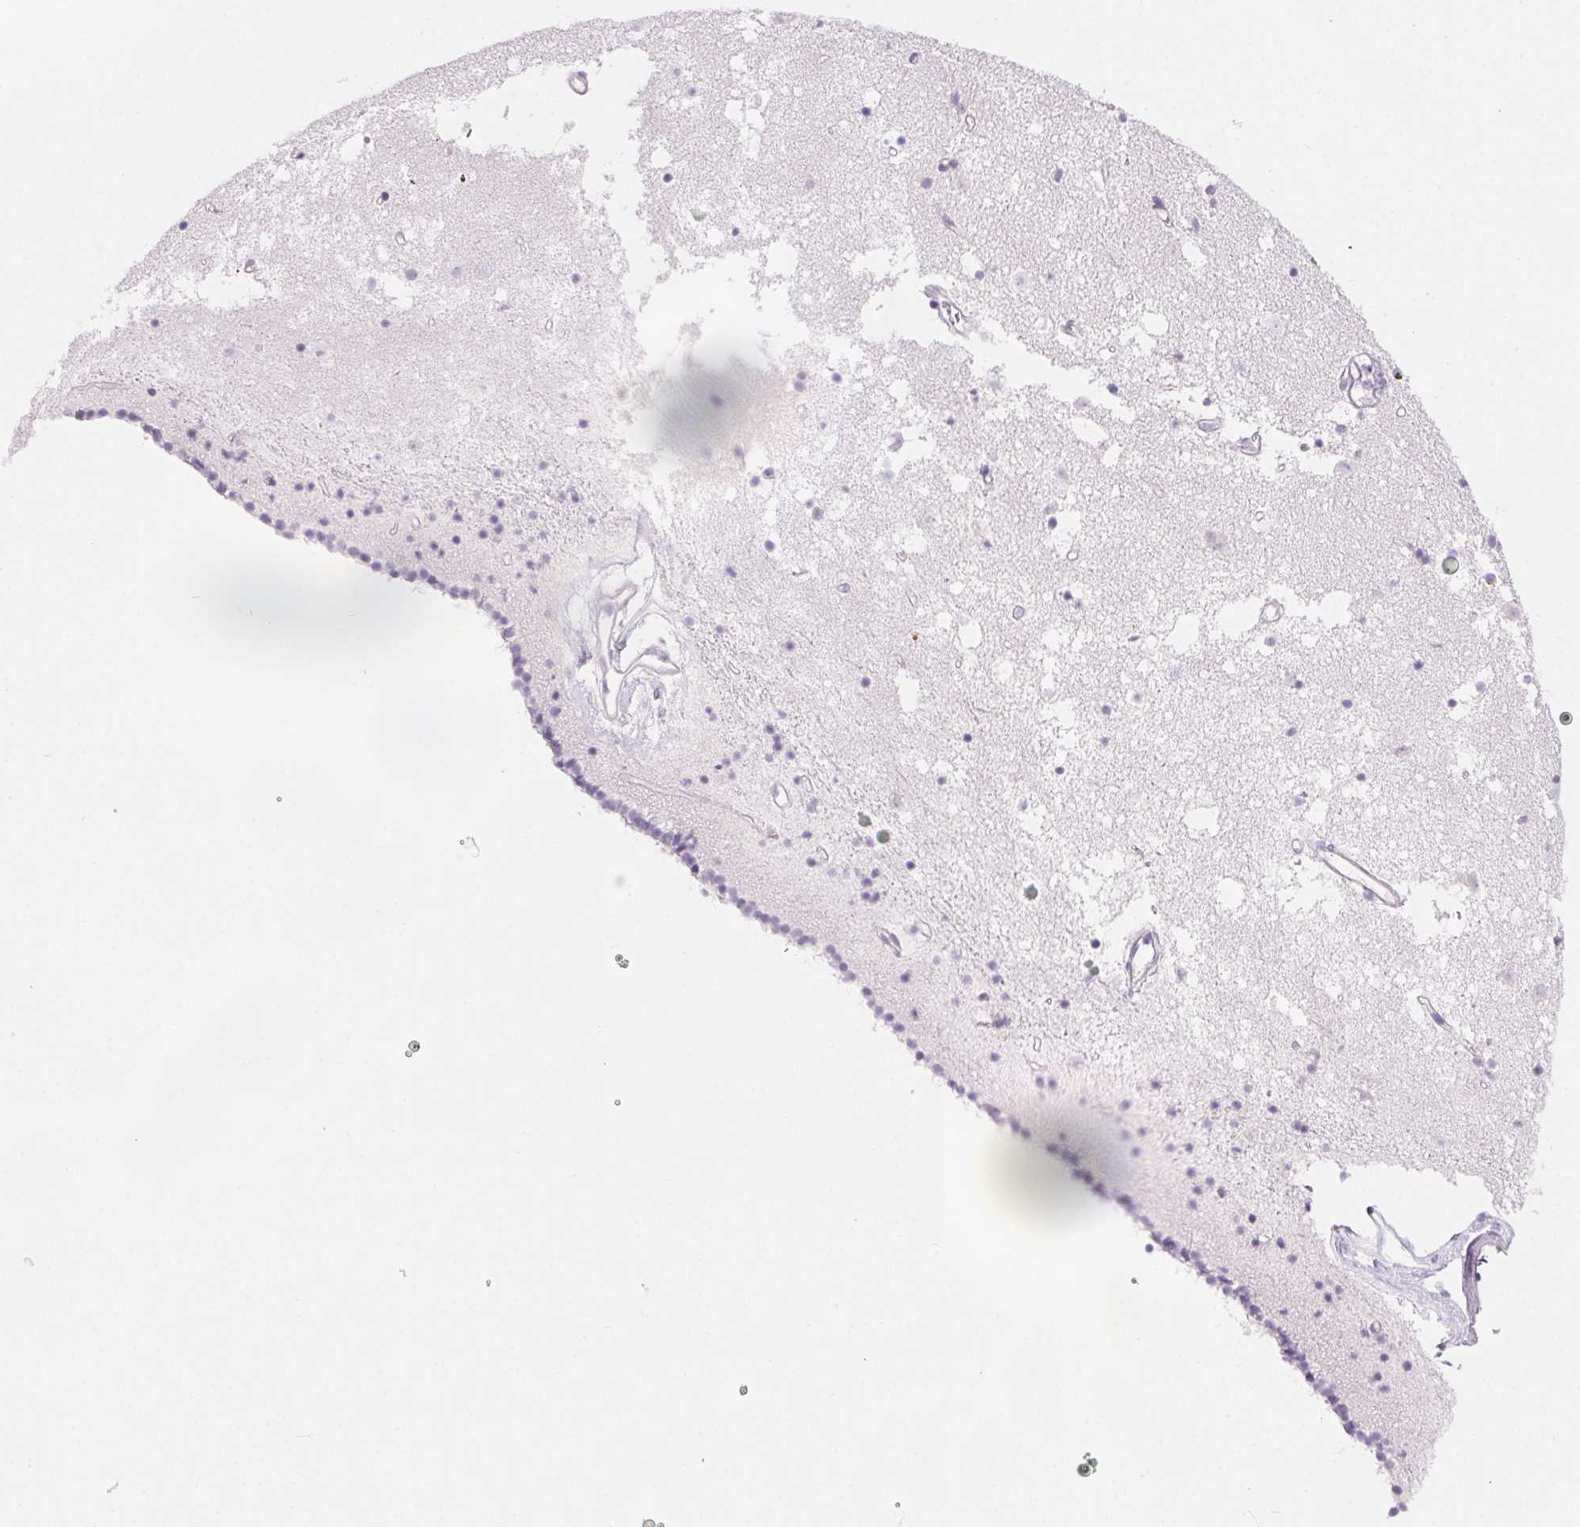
{"staining": {"intensity": "negative", "quantity": "none", "location": "none"}, "tissue": "caudate", "cell_type": "Glial cells", "image_type": "normal", "snomed": [{"axis": "morphology", "description": "Normal tissue, NOS"}, {"axis": "topography", "description": "Lateral ventricle wall"}], "caption": "Immunohistochemistry (IHC) histopathology image of unremarkable caudate: caudate stained with DAB reveals no significant protein expression in glial cells. (Stains: DAB immunohistochemistry with hematoxylin counter stain, Microscopy: brightfield microscopy at high magnification).", "gene": "CLDN16", "patient": {"sex": "female", "age": 71}}